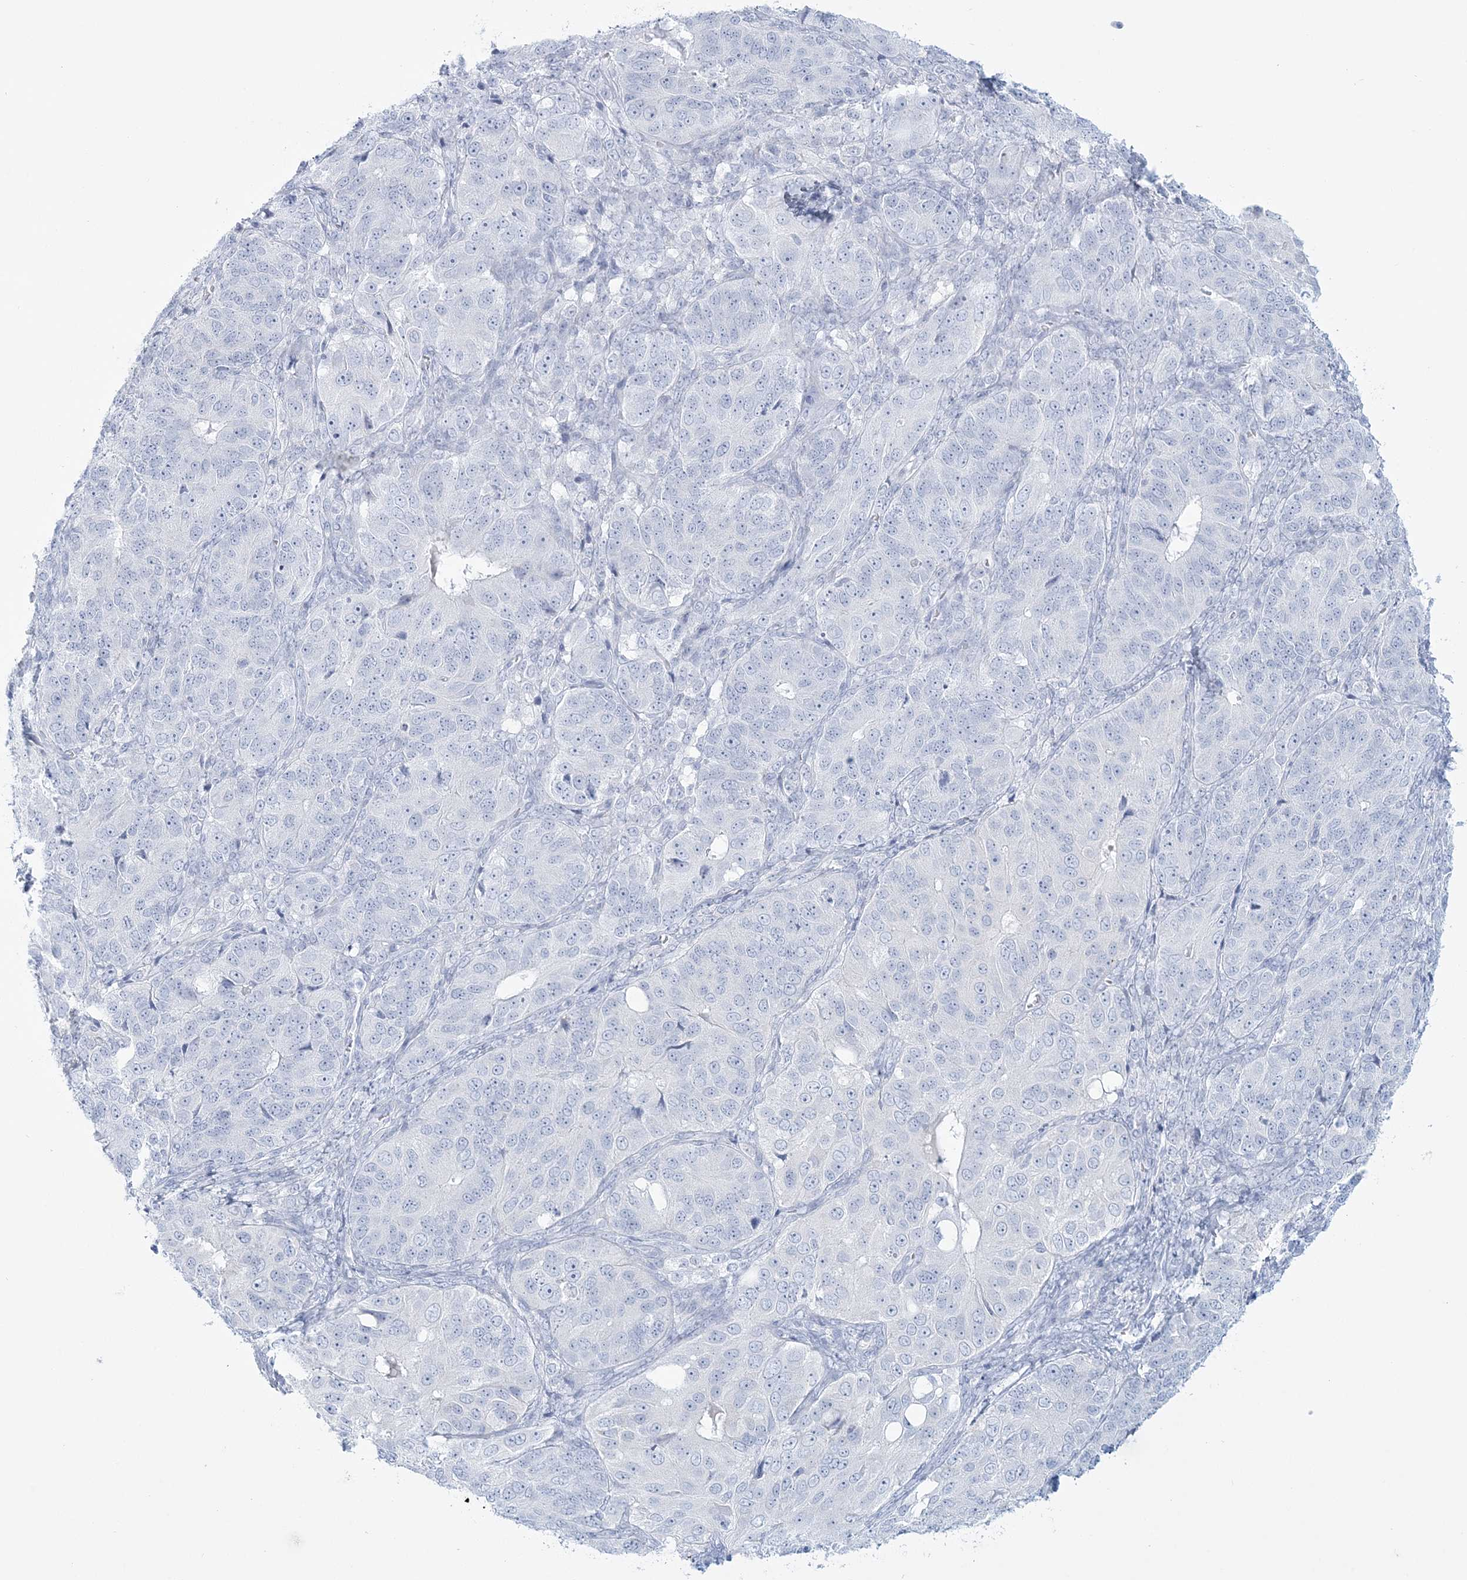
{"staining": {"intensity": "negative", "quantity": "none", "location": "none"}, "tissue": "ovarian cancer", "cell_type": "Tumor cells", "image_type": "cancer", "snomed": [{"axis": "morphology", "description": "Carcinoma, endometroid"}, {"axis": "topography", "description": "Ovary"}], "caption": "This is an IHC photomicrograph of ovarian endometroid carcinoma. There is no expression in tumor cells.", "gene": "ADGB", "patient": {"sex": "female", "age": 51}}